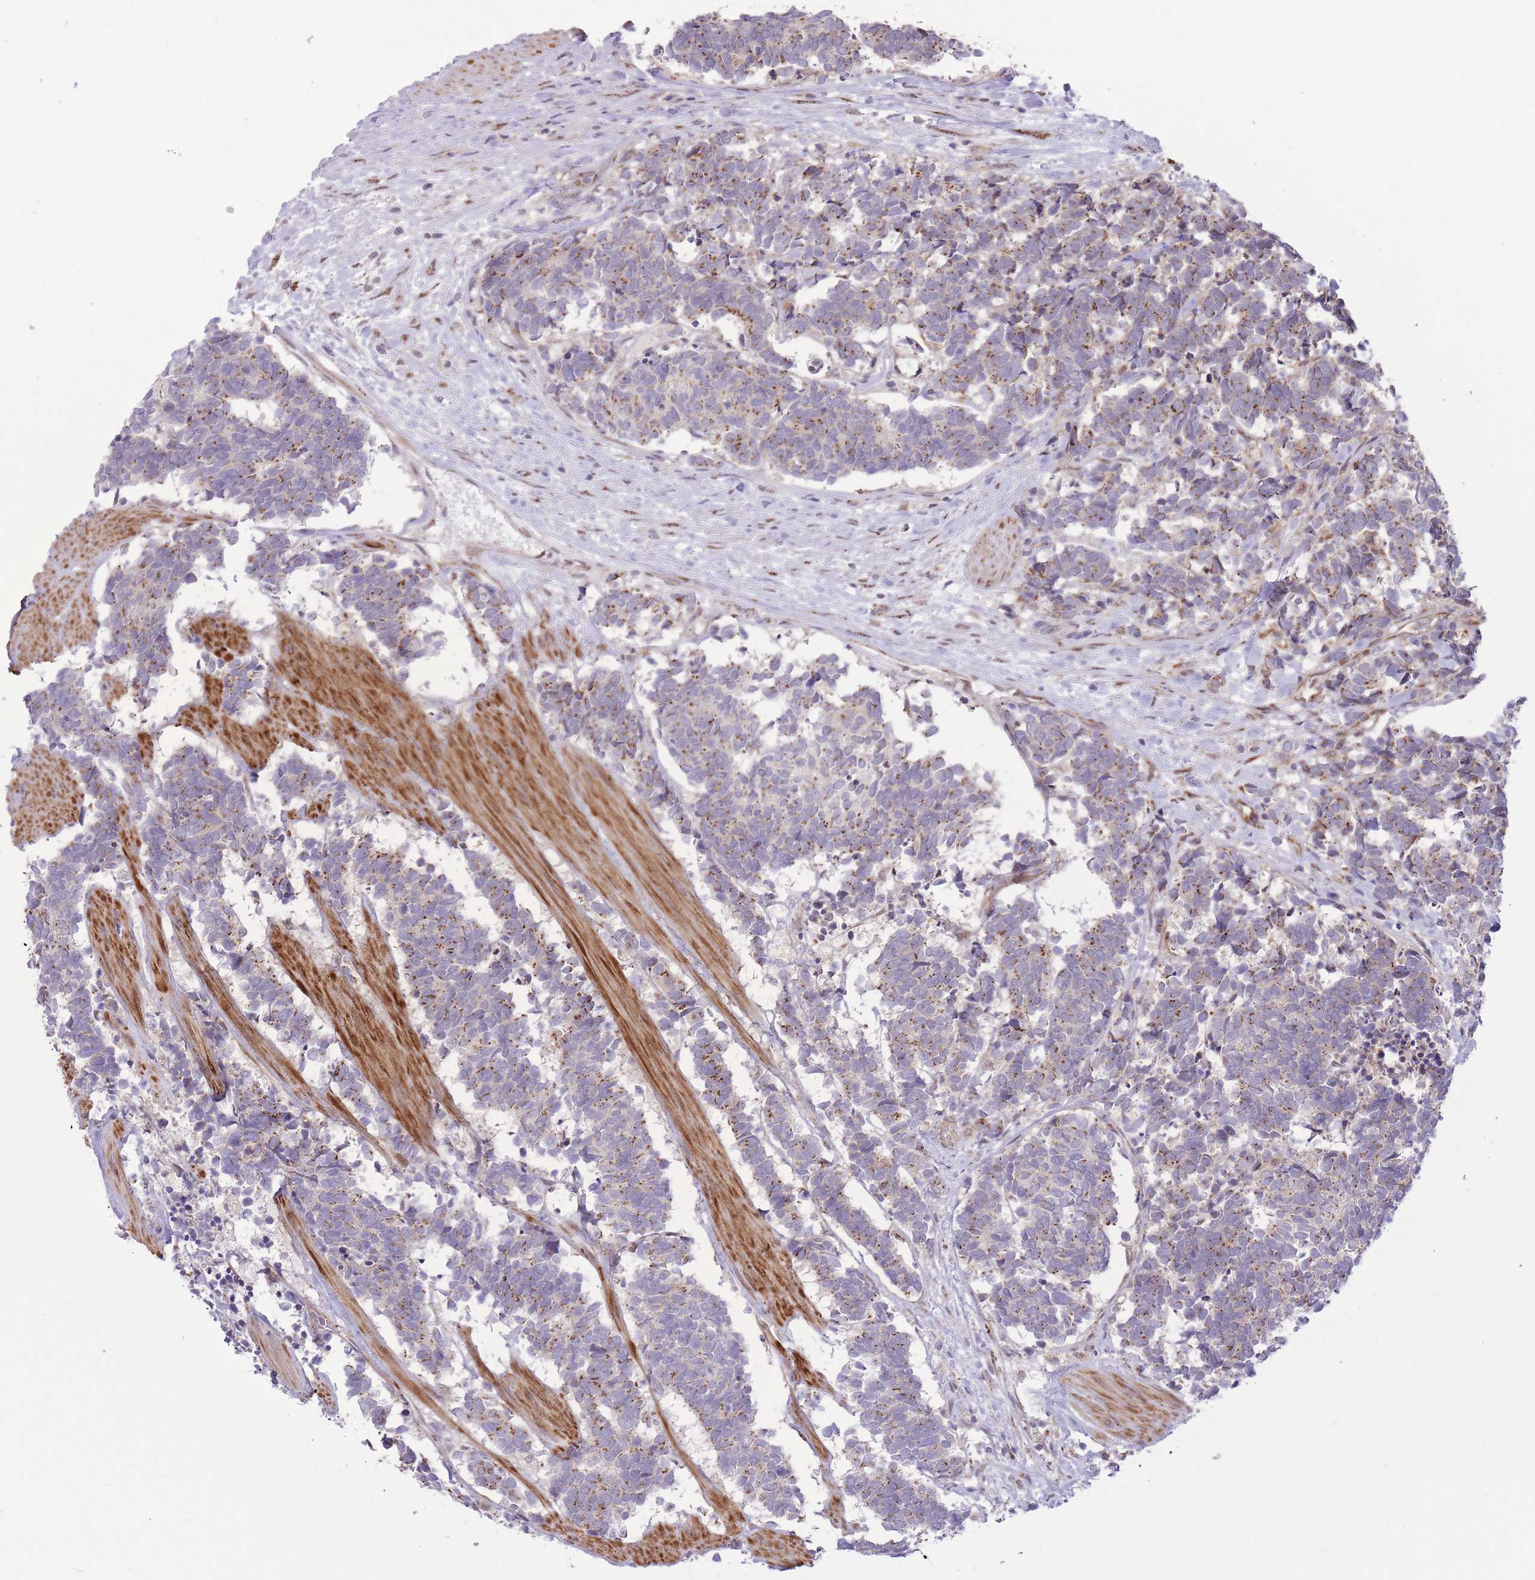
{"staining": {"intensity": "moderate", "quantity": "25%-75%", "location": "cytoplasmic/membranous"}, "tissue": "carcinoid", "cell_type": "Tumor cells", "image_type": "cancer", "snomed": [{"axis": "morphology", "description": "Carcinoma, NOS"}, {"axis": "morphology", "description": "Carcinoid, malignant, NOS"}, {"axis": "topography", "description": "Prostate"}], "caption": "Protein analysis of carcinoma tissue shows moderate cytoplasmic/membranous expression in approximately 25%-75% of tumor cells.", "gene": "ZBED5", "patient": {"sex": "male", "age": 57}}